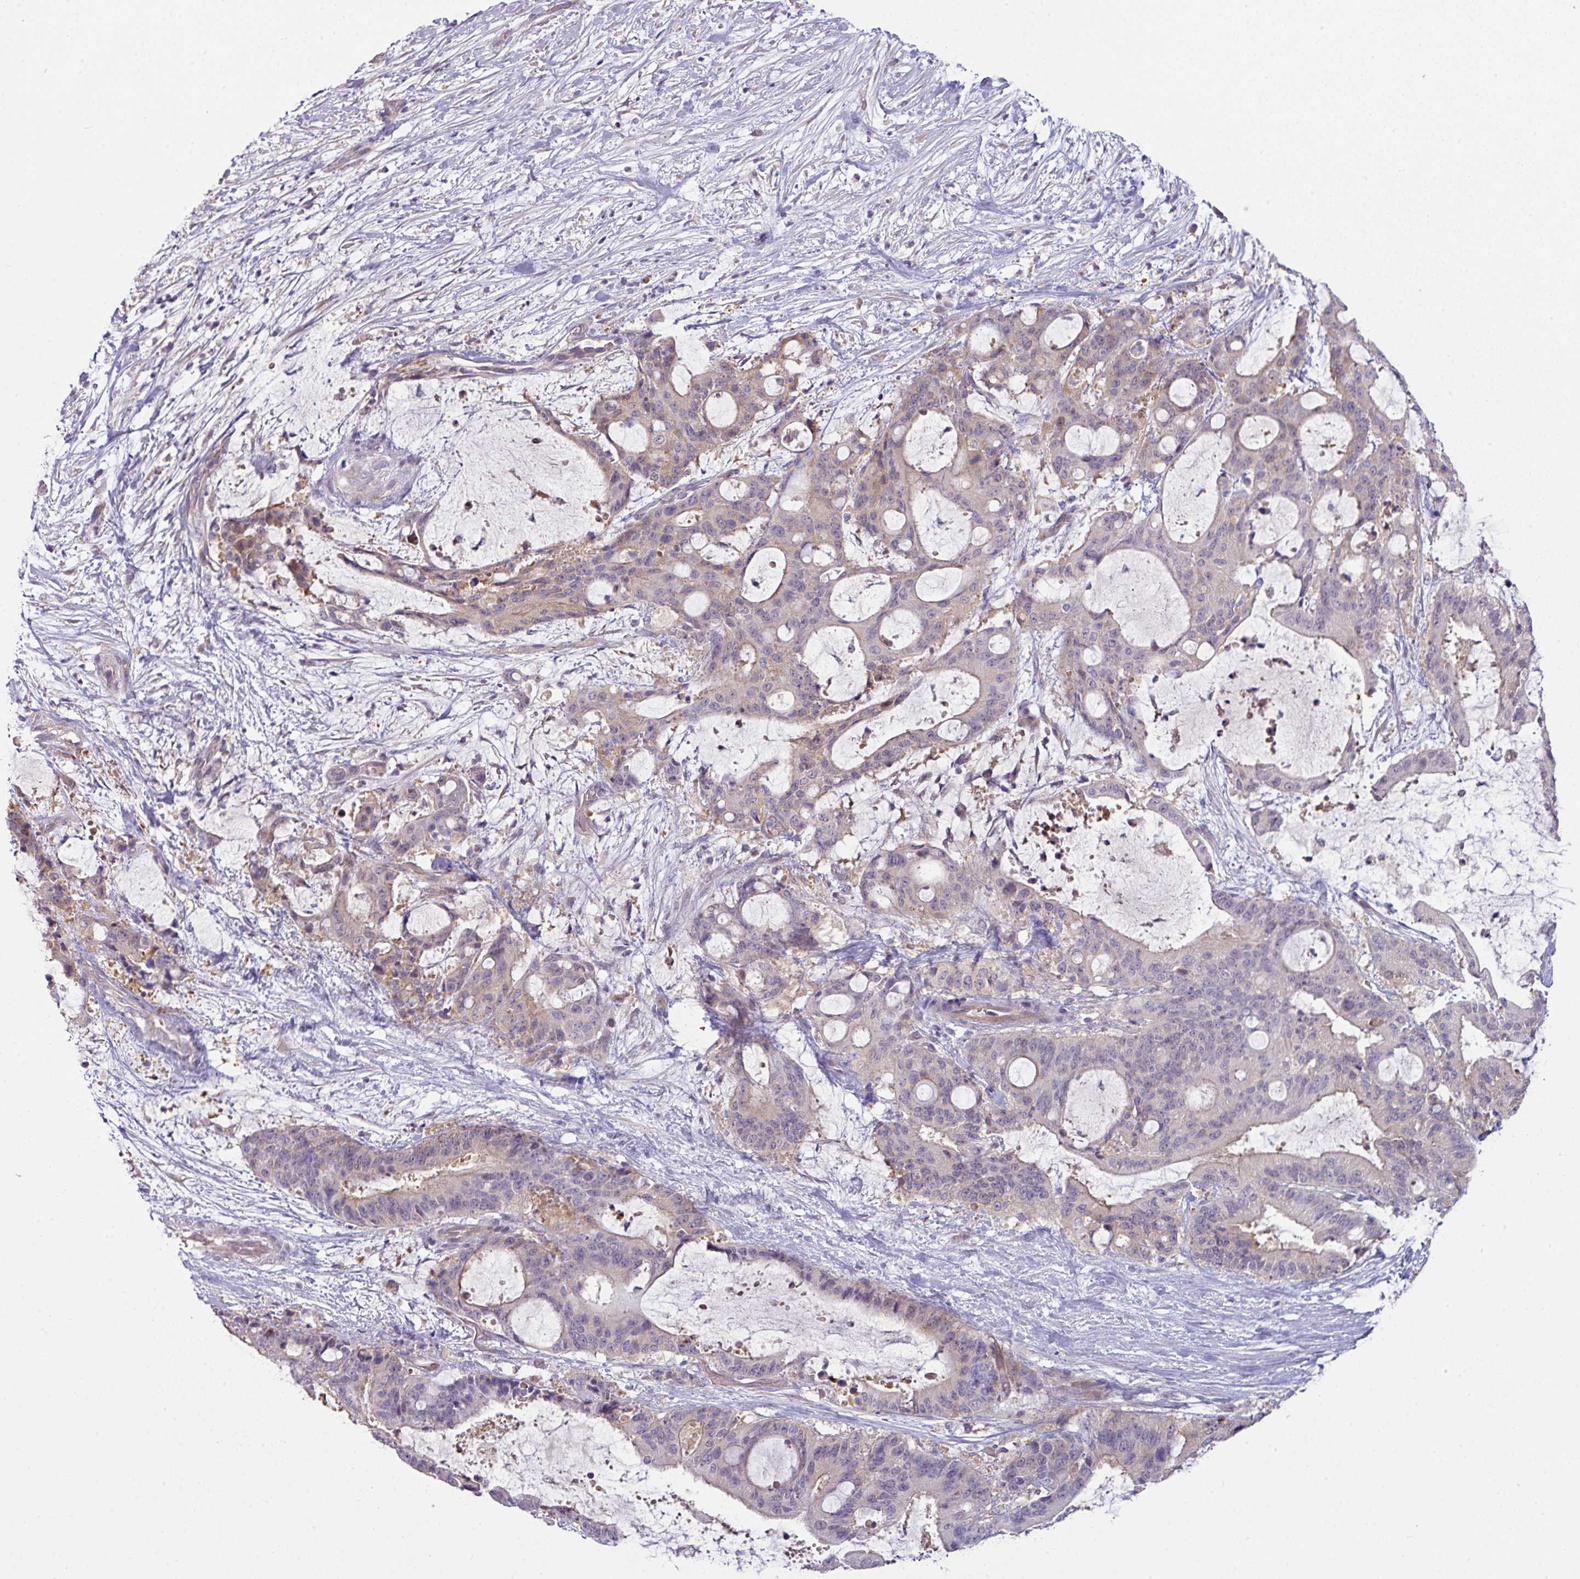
{"staining": {"intensity": "negative", "quantity": "none", "location": "none"}, "tissue": "liver cancer", "cell_type": "Tumor cells", "image_type": "cancer", "snomed": [{"axis": "morphology", "description": "Normal tissue, NOS"}, {"axis": "morphology", "description": "Cholangiocarcinoma"}, {"axis": "topography", "description": "Liver"}, {"axis": "topography", "description": "Peripheral nerve tissue"}], "caption": "IHC photomicrograph of cholangiocarcinoma (liver) stained for a protein (brown), which exhibits no expression in tumor cells.", "gene": "SLAMF6", "patient": {"sex": "female", "age": 73}}